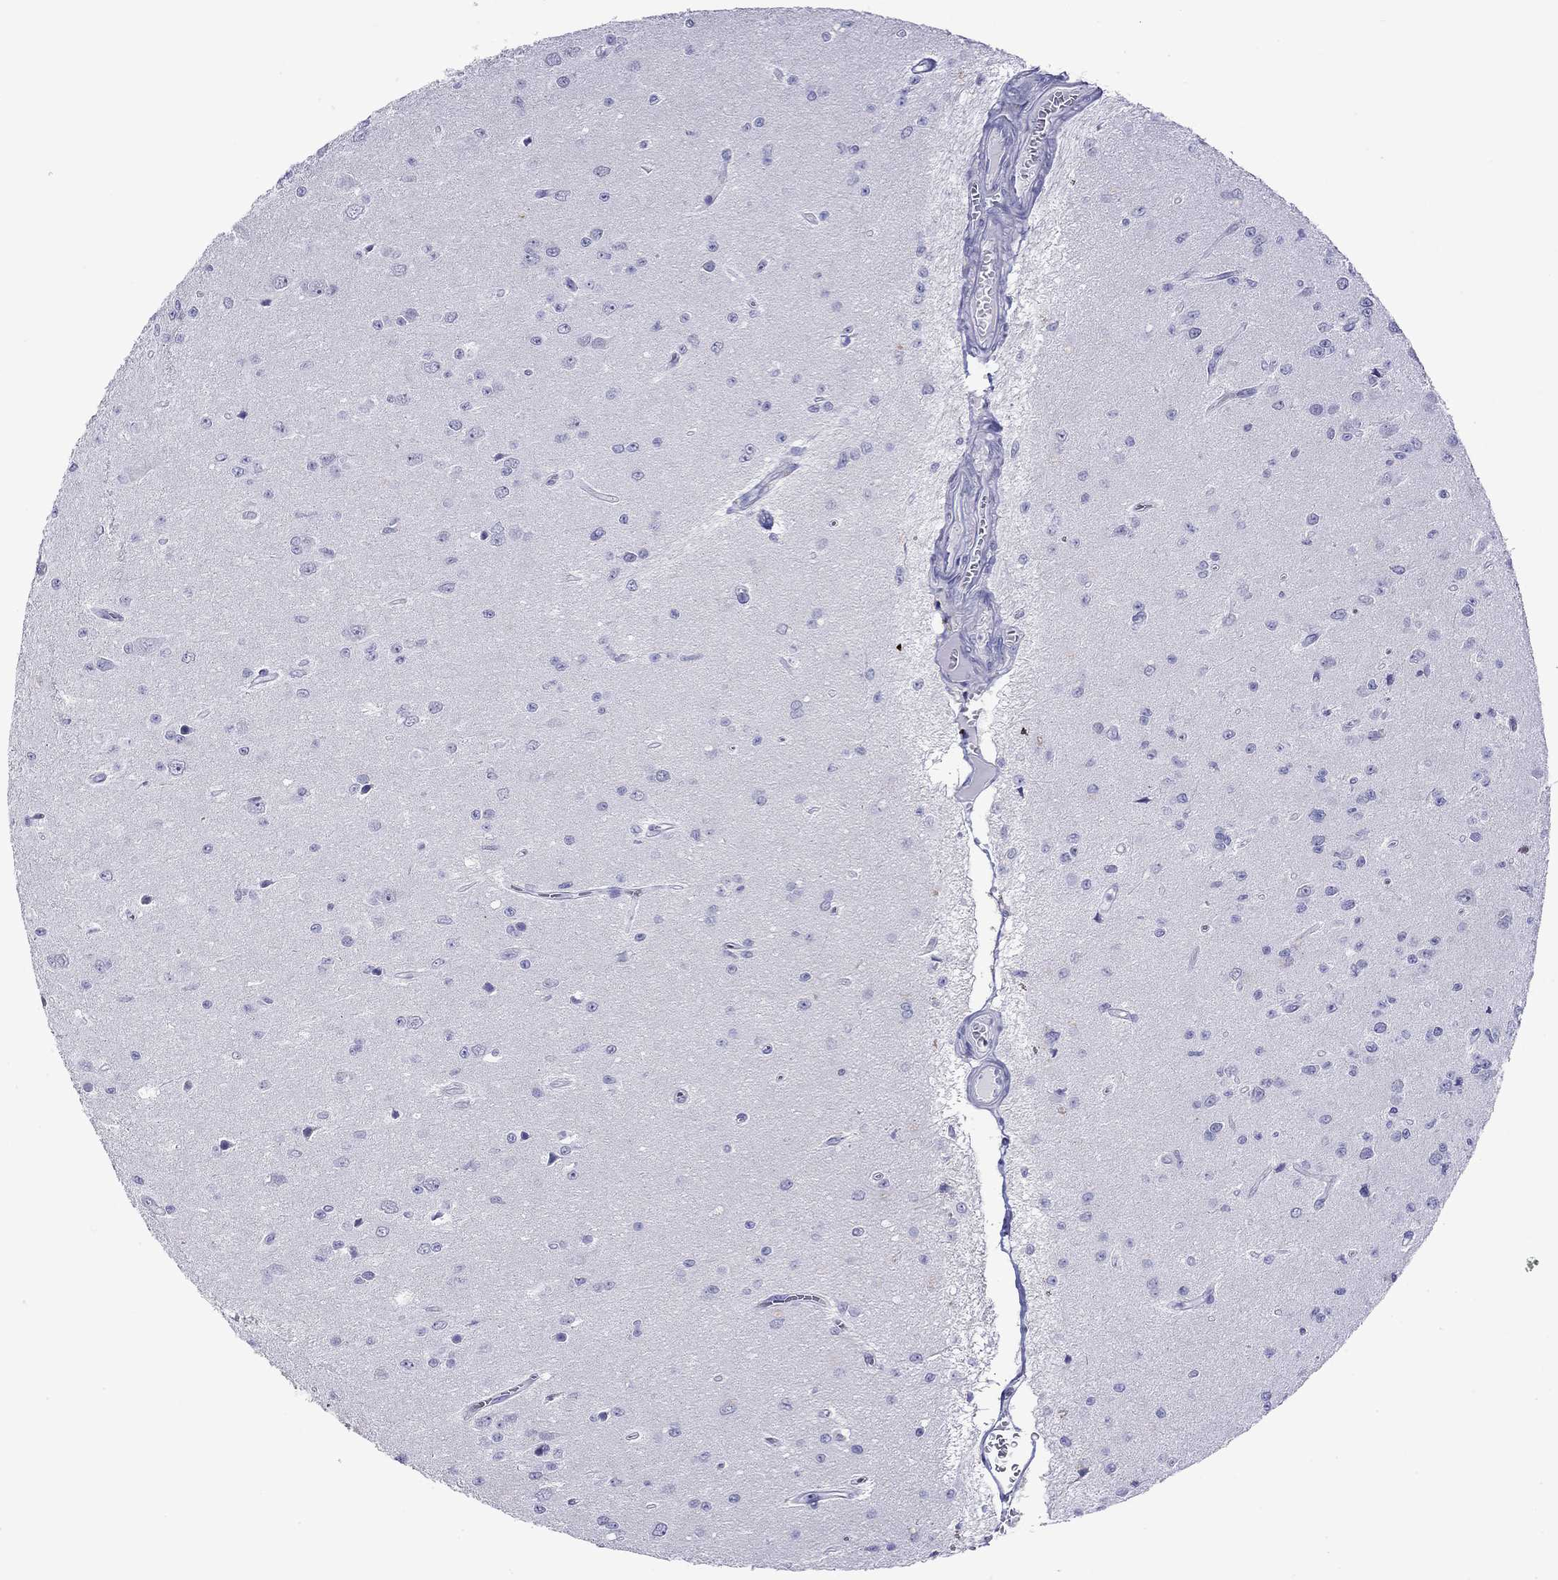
{"staining": {"intensity": "negative", "quantity": "none", "location": "none"}, "tissue": "glioma", "cell_type": "Tumor cells", "image_type": "cancer", "snomed": [{"axis": "morphology", "description": "Glioma, malignant, Low grade"}, {"axis": "topography", "description": "Brain"}], "caption": "This is a histopathology image of immunohistochemistry staining of glioma, which shows no staining in tumor cells.", "gene": "SLC30A8", "patient": {"sex": "female", "age": 45}}